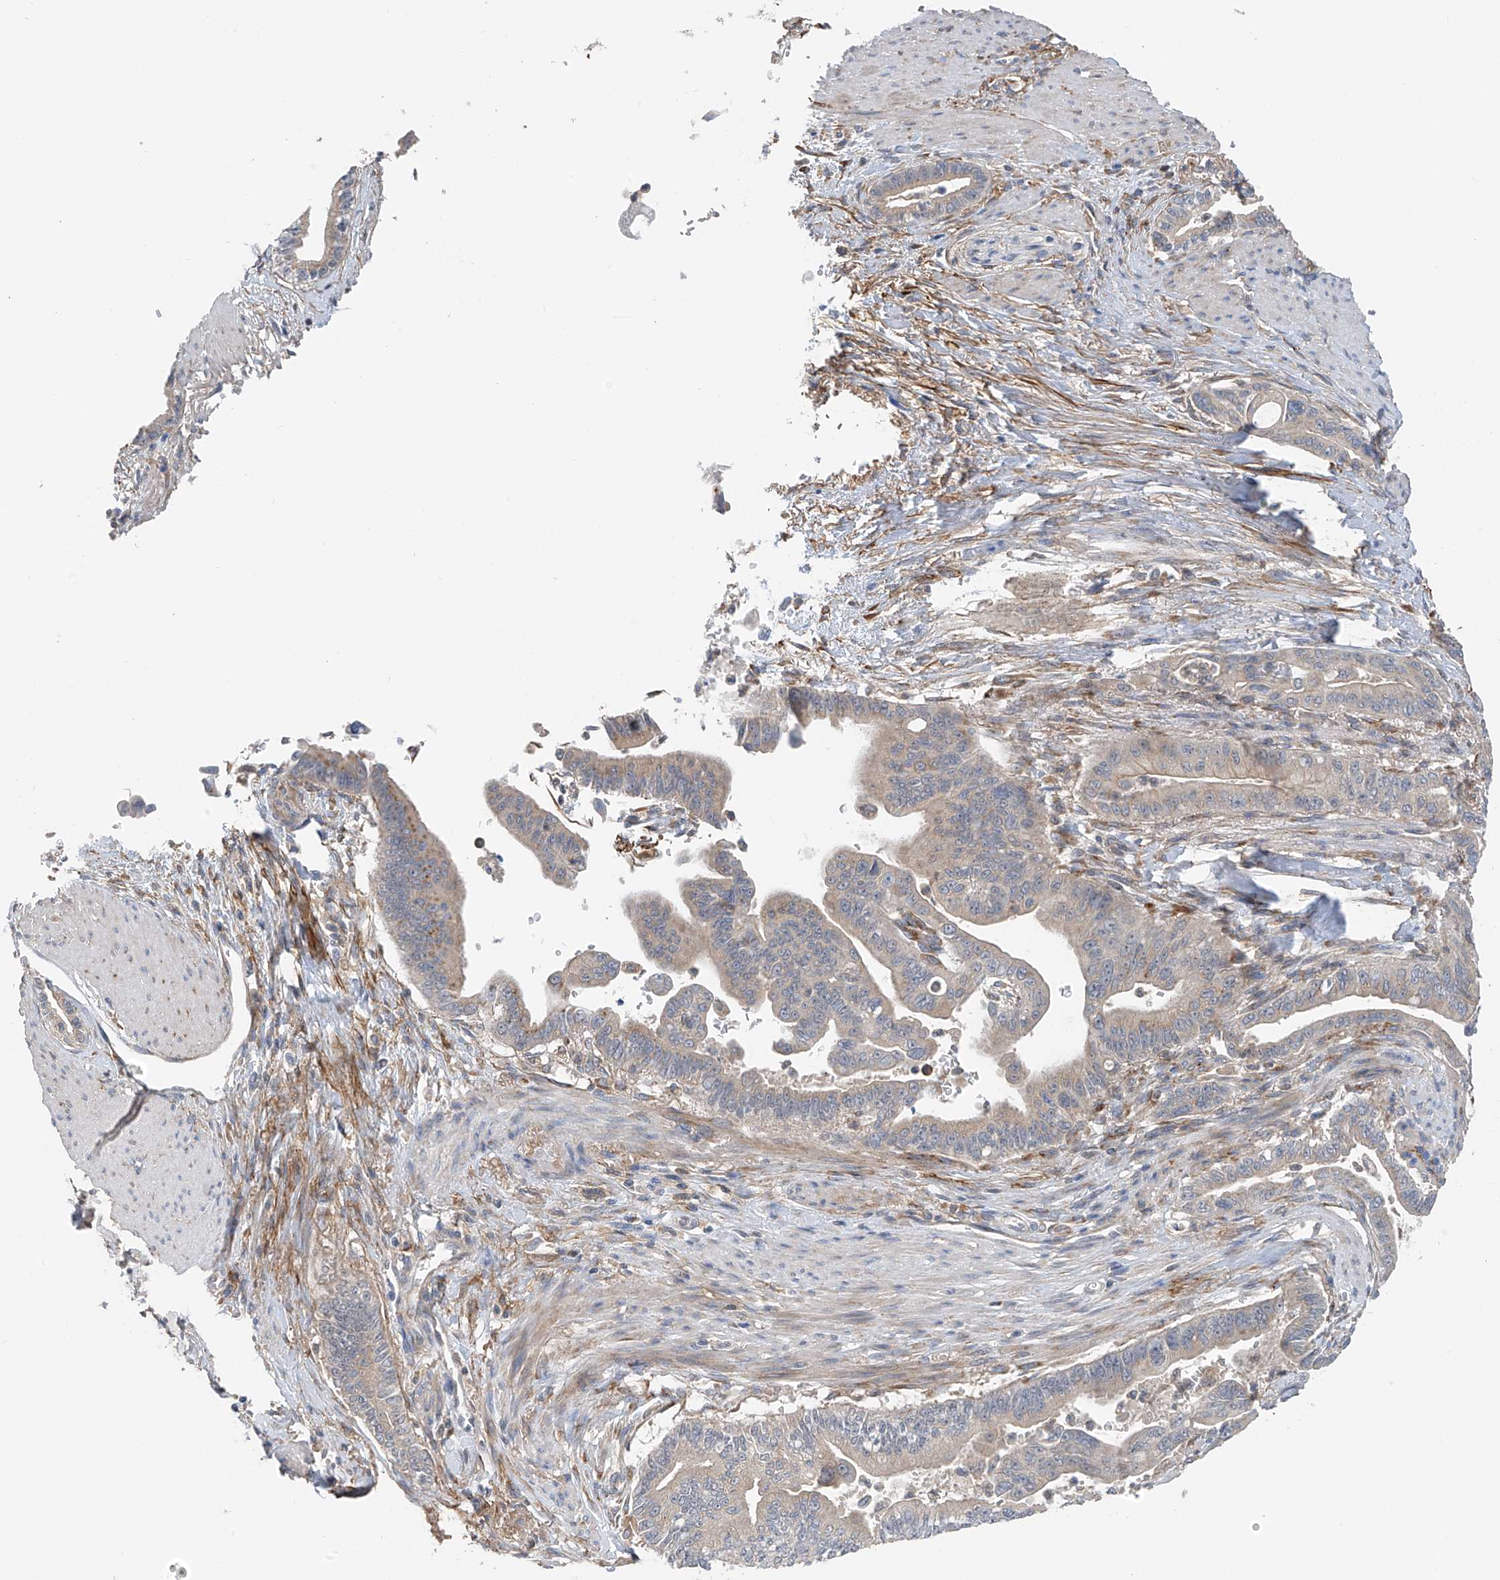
{"staining": {"intensity": "negative", "quantity": "none", "location": "none"}, "tissue": "pancreatic cancer", "cell_type": "Tumor cells", "image_type": "cancer", "snomed": [{"axis": "morphology", "description": "Adenocarcinoma, NOS"}, {"axis": "topography", "description": "Pancreas"}], "caption": "This is an immunohistochemistry micrograph of pancreatic cancer. There is no staining in tumor cells.", "gene": "GALNTL6", "patient": {"sex": "male", "age": 70}}